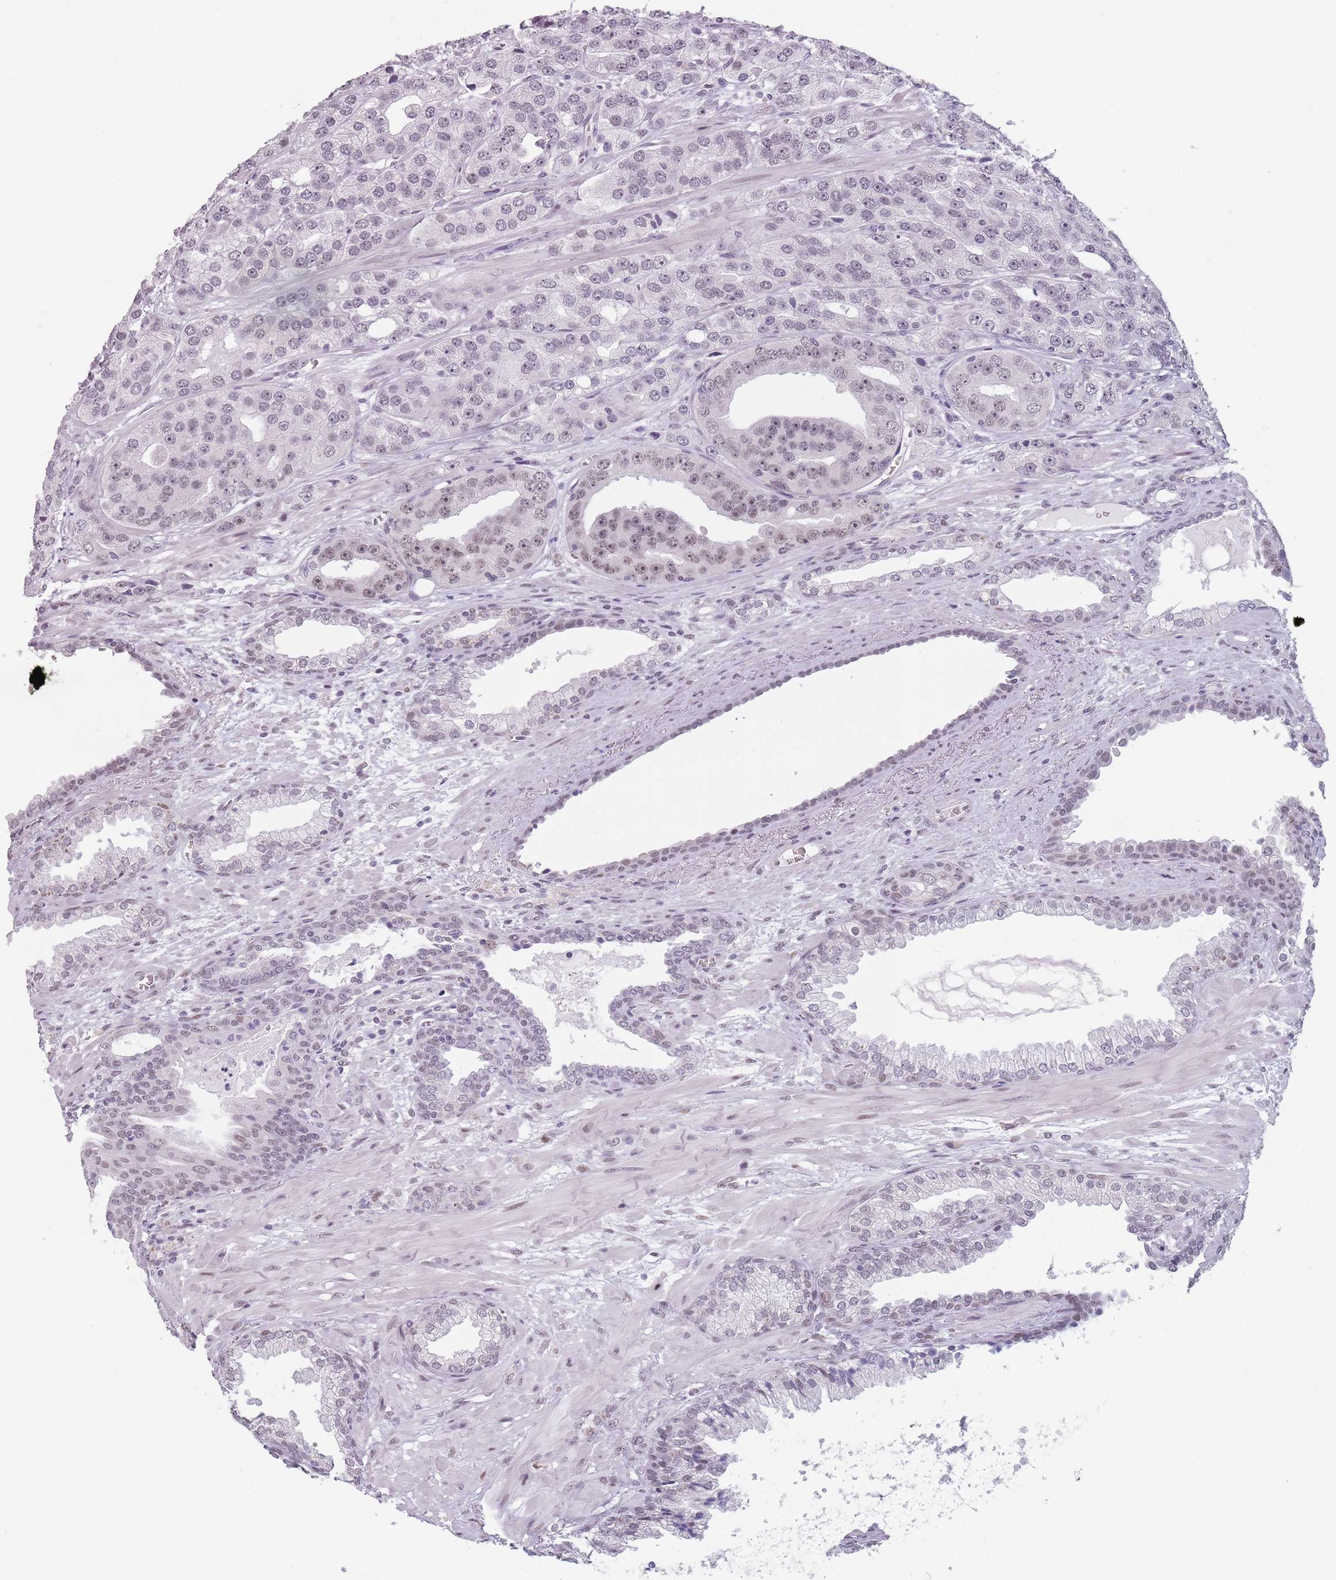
{"staining": {"intensity": "moderate", "quantity": "25%-75%", "location": "nuclear"}, "tissue": "prostate cancer", "cell_type": "Tumor cells", "image_type": "cancer", "snomed": [{"axis": "morphology", "description": "Adenocarcinoma, High grade"}, {"axis": "topography", "description": "Prostate"}], "caption": "A histopathology image of prostate cancer (adenocarcinoma (high-grade)) stained for a protein demonstrates moderate nuclear brown staining in tumor cells.", "gene": "PTCHD1", "patient": {"sex": "male", "age": 71}}